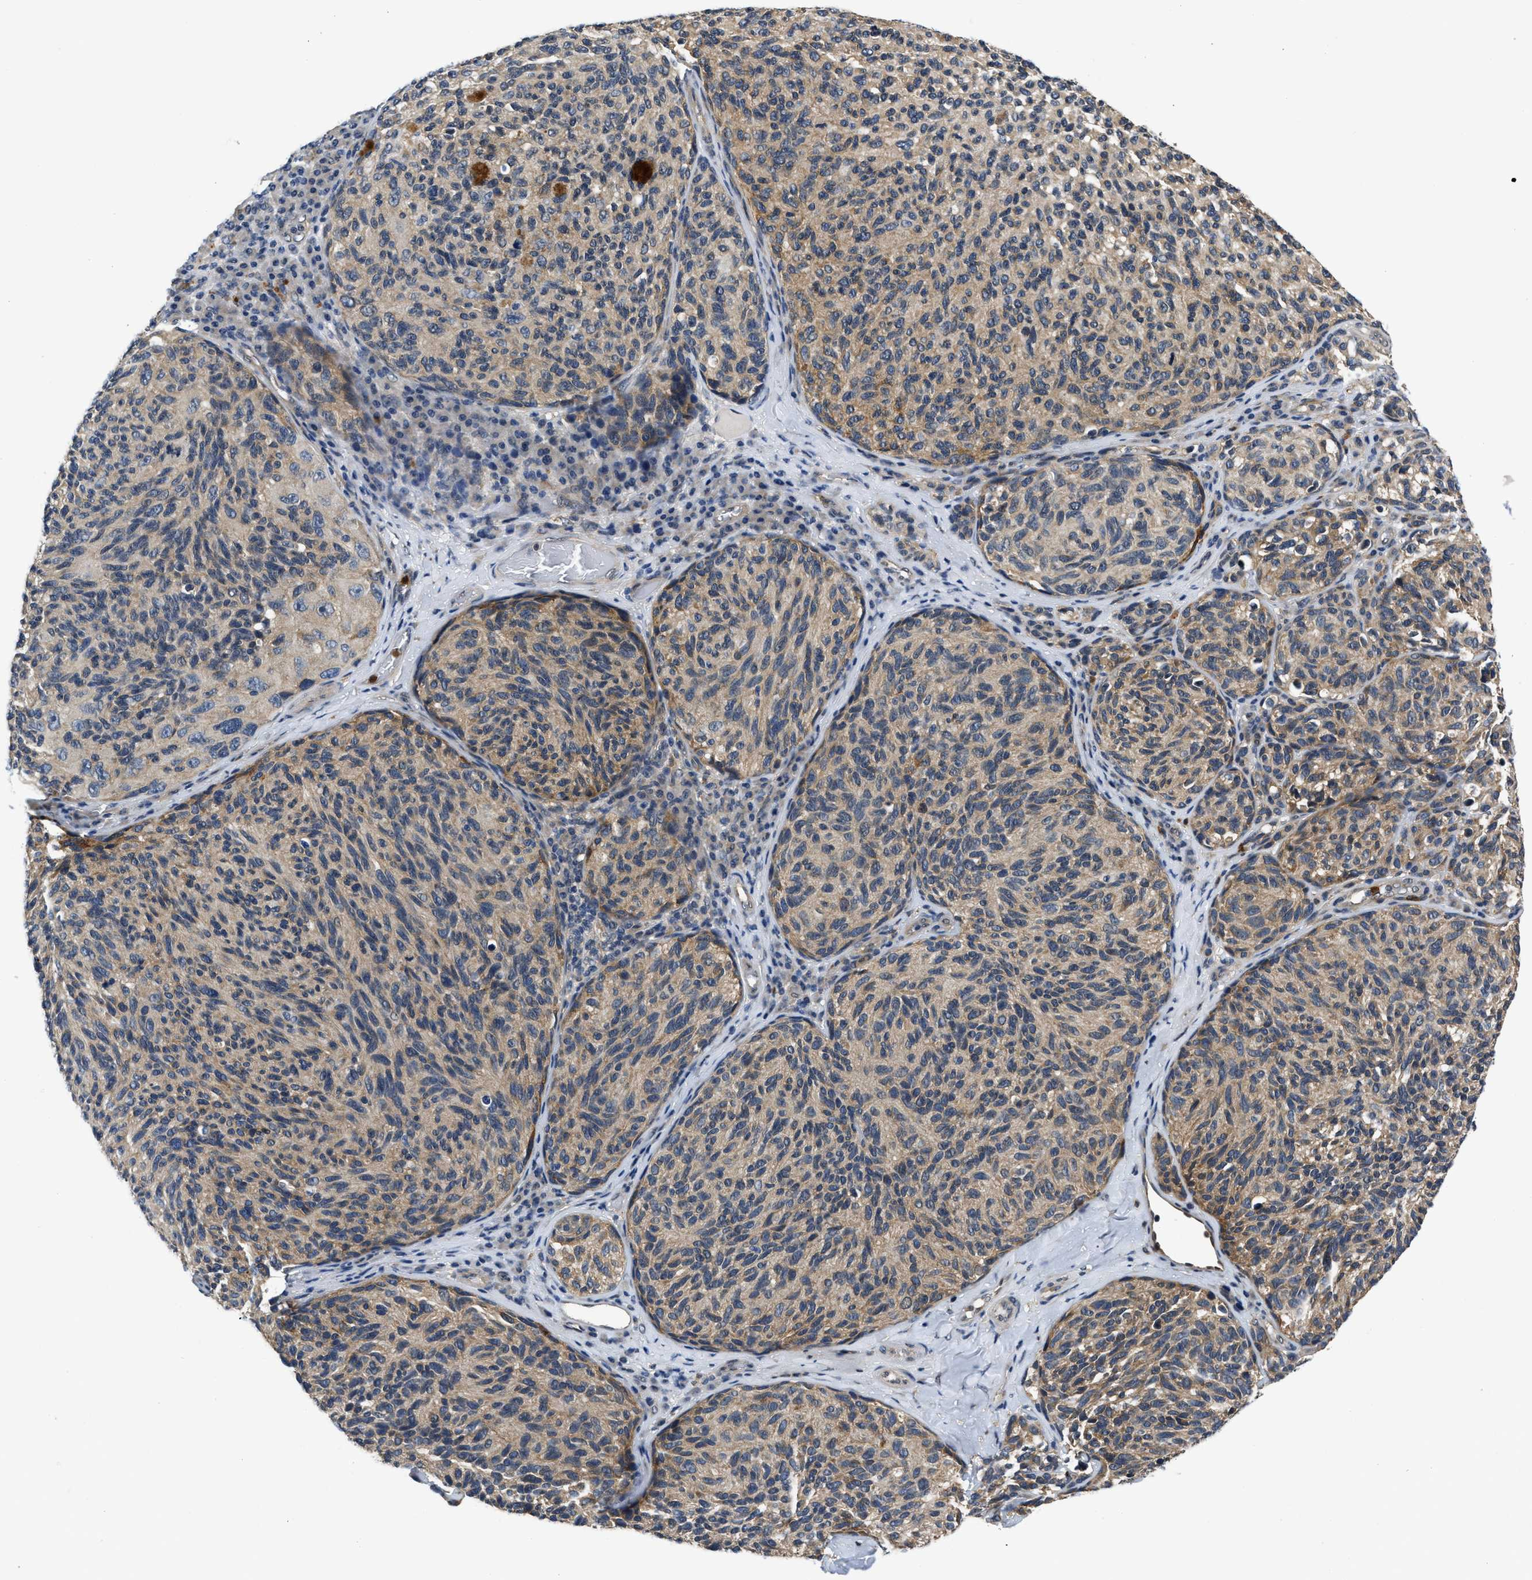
{"staining": {"intensity": "moderate", "quantity": ">75%", "location": "cytoplasmic/membranous"}, "tissue": "melanoma", "cell_type": "Tumor cells", "image_type": "cancer", "snomed": [{"axis": "morphology", "description": "Malignant melanoma, NOS"}, {"axis": "topography", "description": "Skin"}], "caption": "Melanoma stained with IHC shows moderate cytoplasmic/membranous expression in about >75% of tumor cells. The protein is shown in brown color, while the nuclei are stained blue.", "gene": "SMAD4", "patient": {"sex": "female", "age": 73}}